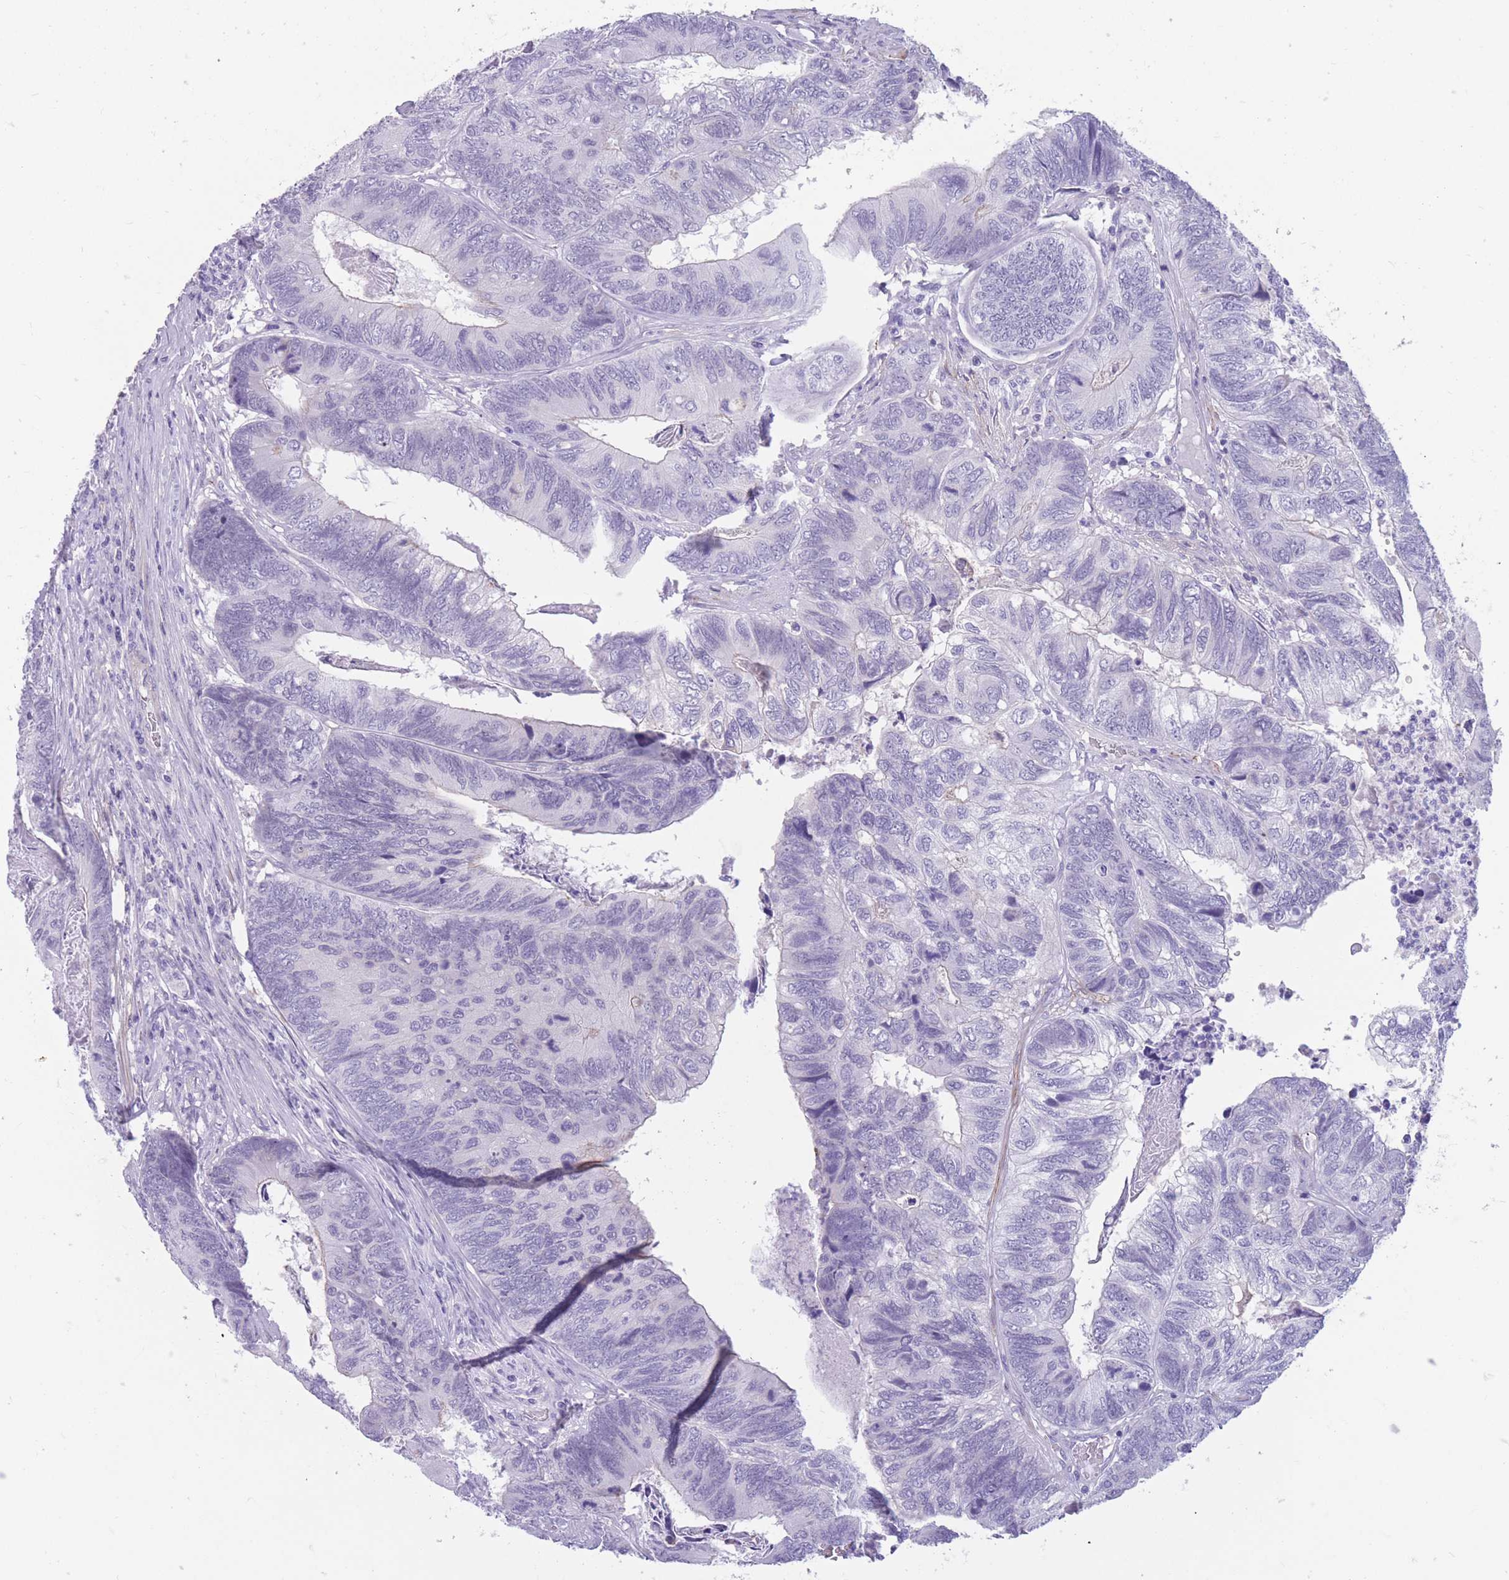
{"staining": {"intensity": "negative", "quantity": "none", "location": "none"}, "tissue": "colorectal cancer", "cell_type": "Tumor cells", "image_type": "cancer", "snomed": [{"axis": "morphology", "description": "Adenocarcinoma, NOS"}, {"axis": "topography", "description": "Colon"}], "caption": "Immunohistochemistry histopathology image of neoplastic tissue: human colorectal adenocarcinoma stained with DAB (3,3'-diaminobenzidine) reveals no significant protein positivity in tumor cells.", "gene": "DPYD", "patient": {"sex": "female", "age": 67}}